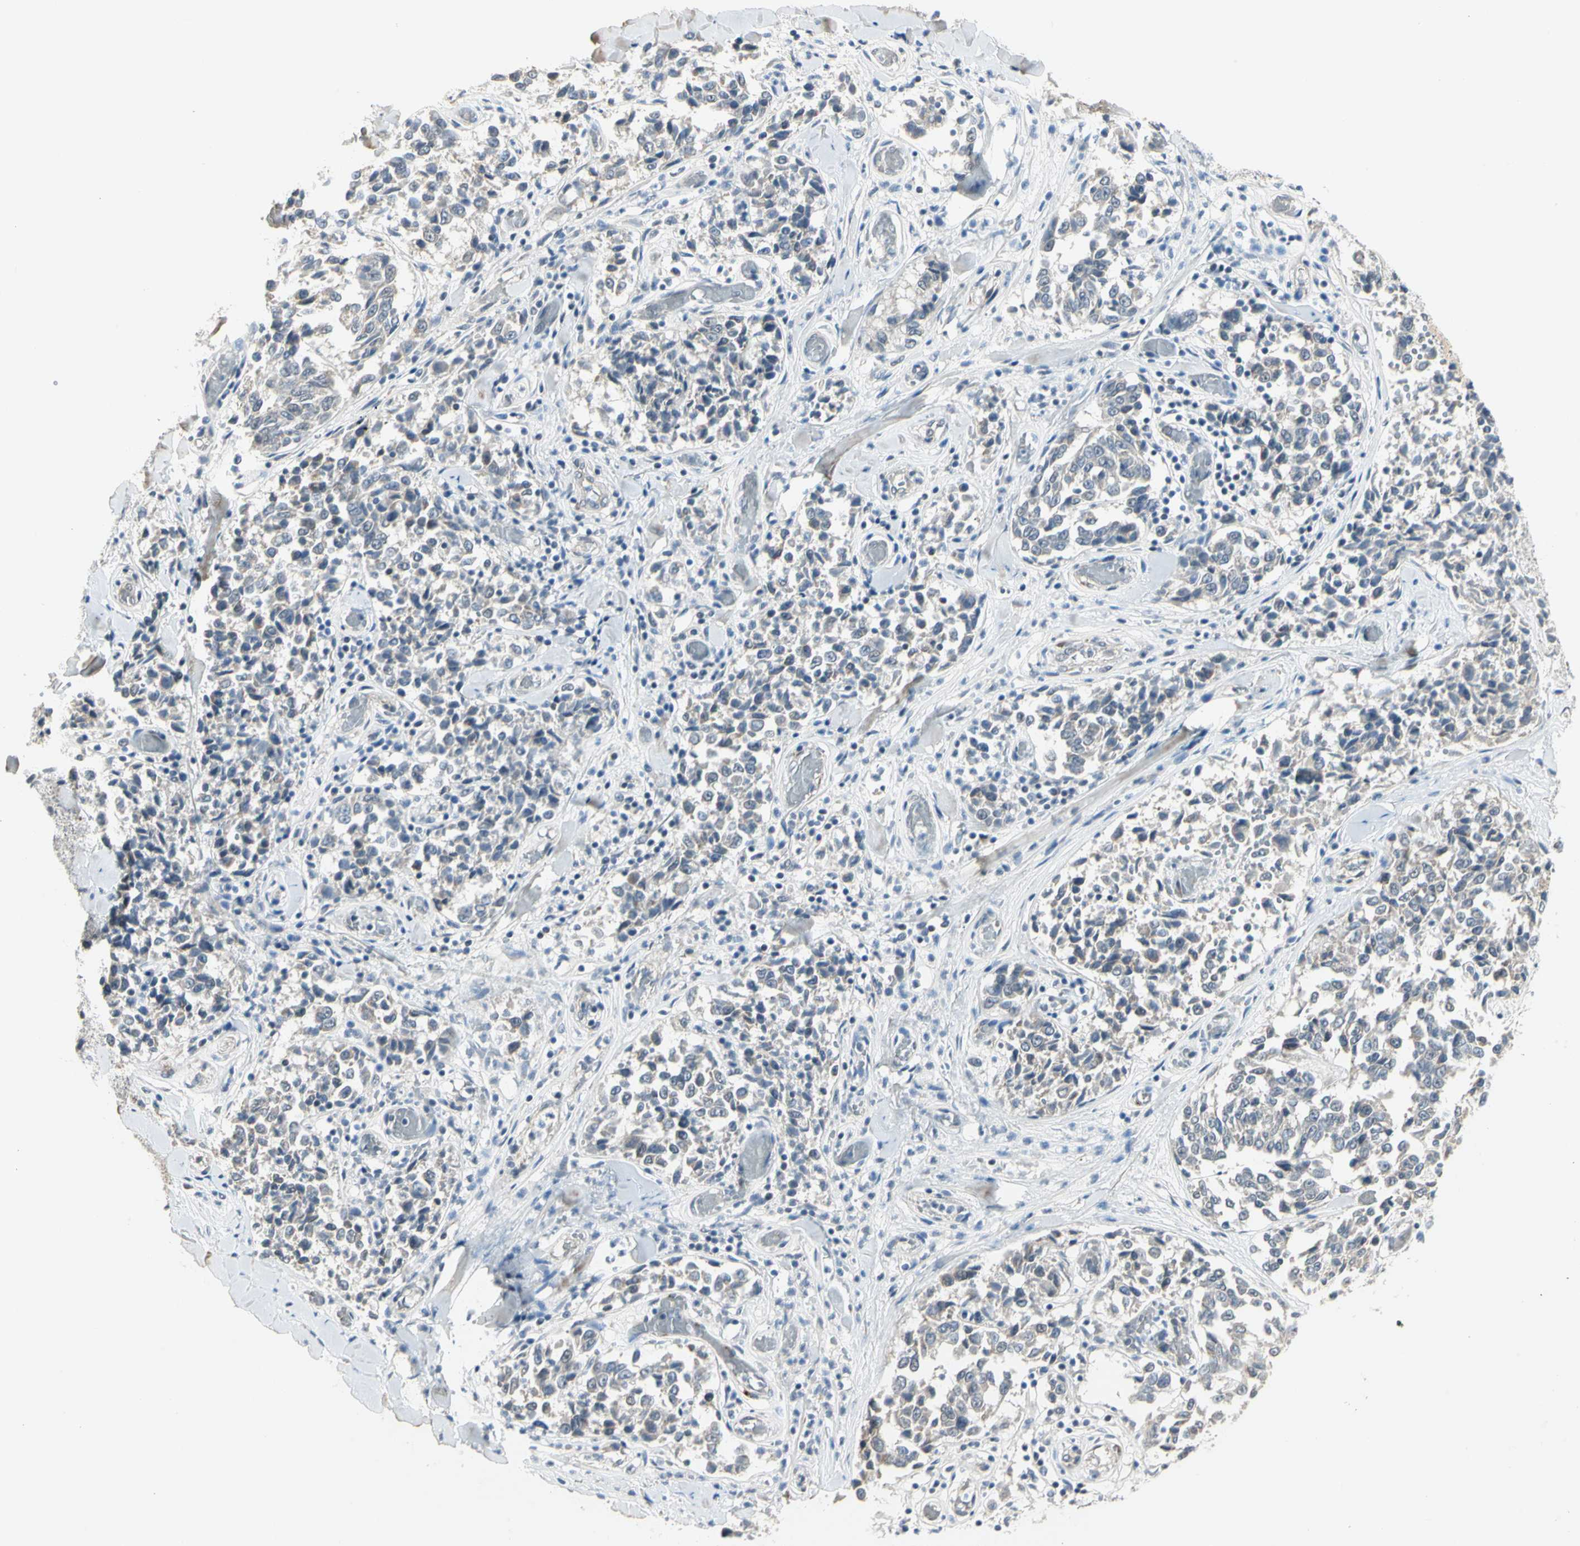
{"staining": {"intensity": "negative", "quantity": "none", "location": "none"}, "tissue": "melanoma", "cell_type": "Tumor cells", "image_type": "cancer", "snomed": [{"axis": "morphology", "description": "Malignant melanoma, NOS"}, {"axis": "topography", "description": "Skin"}], "caption": "Immunohistochemistry (IHC) of human melanoma displays no staining in tumor cells. Brightfield microscopy of immunohistochemistry stained with DAB (brown) and hematoxylin (blue), captured at high magnification.", "gene": "GREM1", "patient": {"sex": "female", "age": 64}}